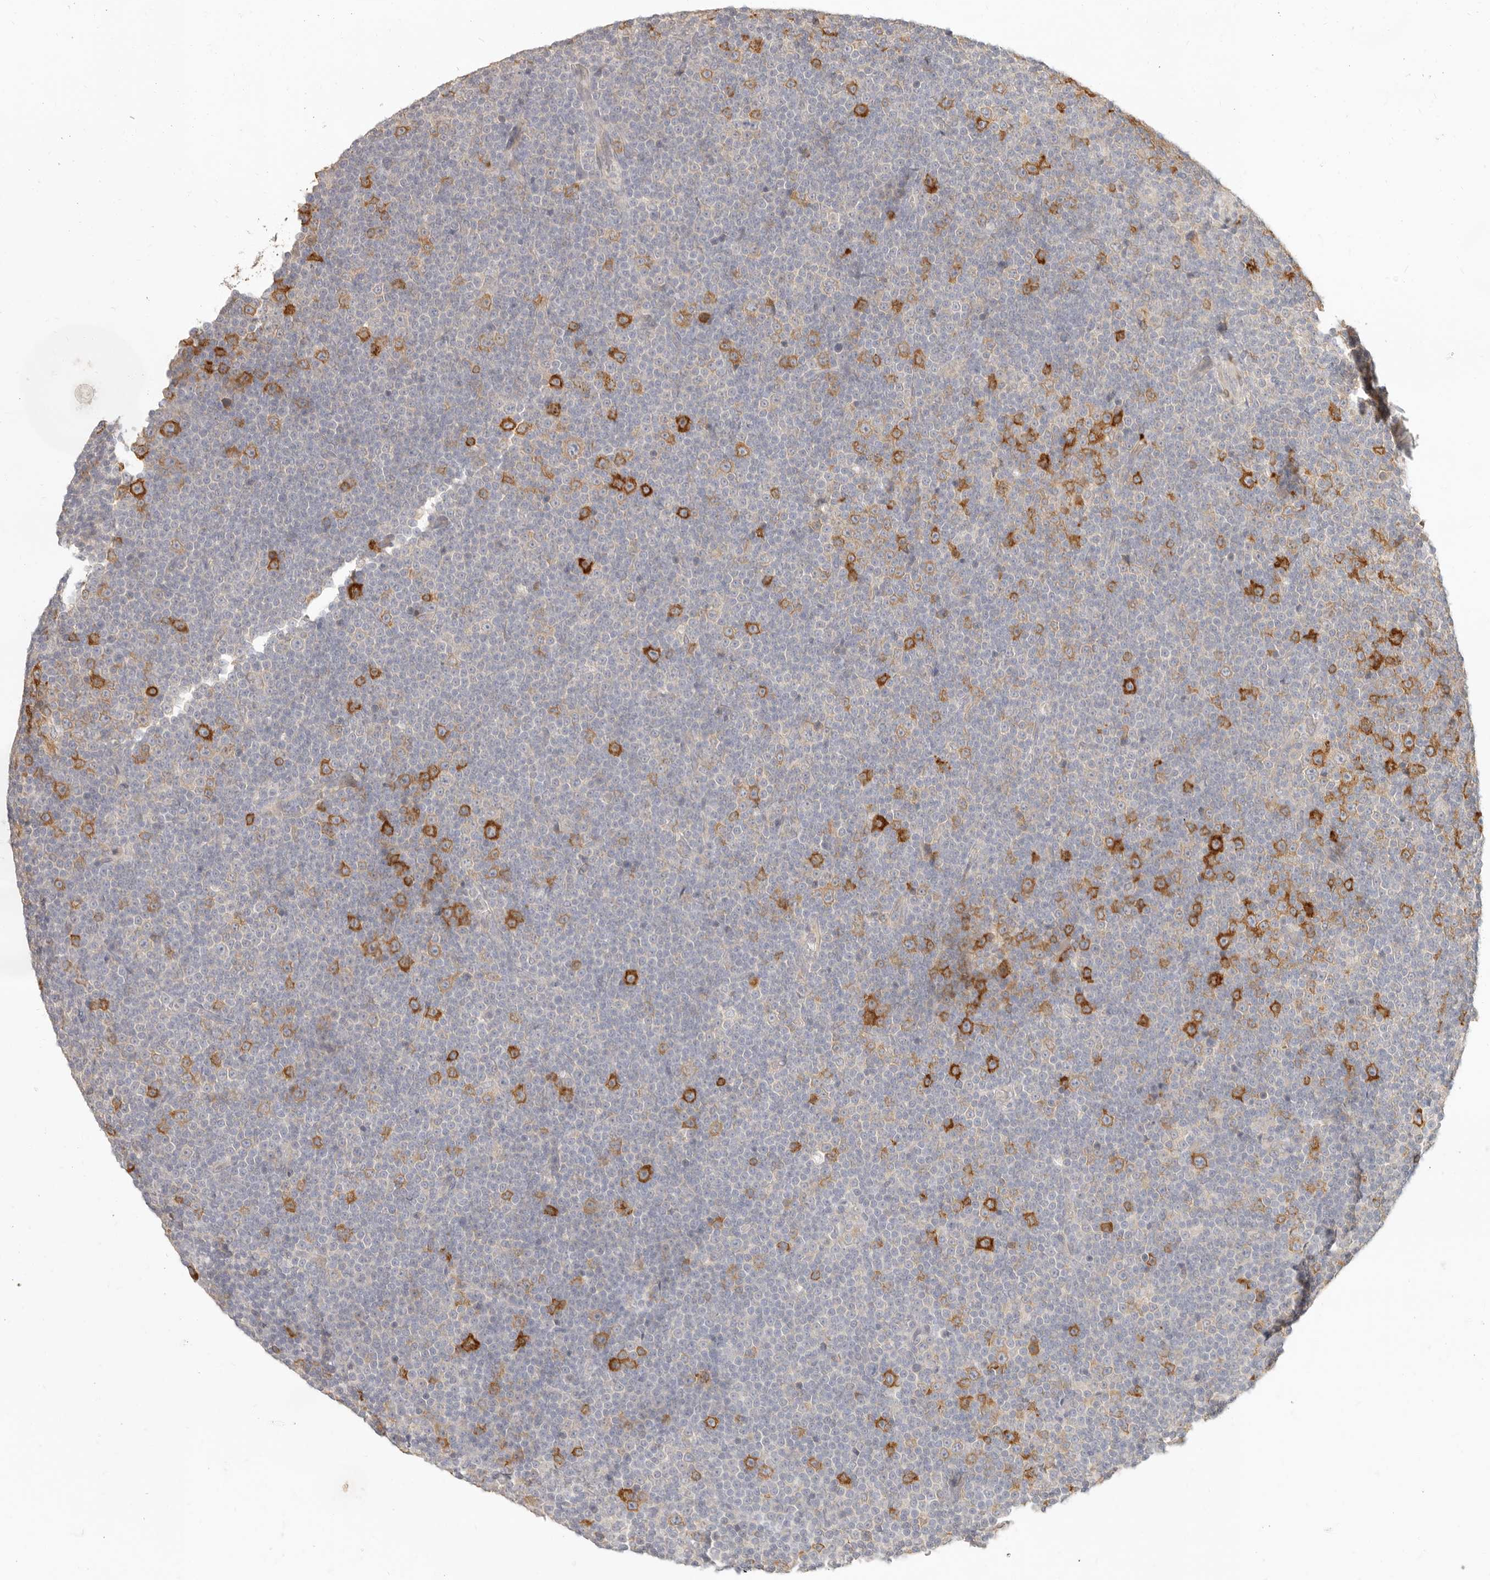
{"staining": {"intensity": "strong", "quantity": "<25%", "location": "cytoplasmic/membranous"}, "tissue": "lymphoma", "cell_type": "Tumor cells", "image_type": "cancer", "snomed": [{"axis": "morphology", "description": "Malignant lymphoma, non-Hodgkin's type, Low grade"}, {"axis": "topography", "description": "Lymph node"}], "caption": "Protein expression analysis of low-grade malignant lymphoma, non-Hodgkin's type demonstrates strong cytoplasmic/membranous staining in approximately <25% of tumor cells.", "gene": "PABPC4", "patient": {"sex": "female", "age": 67}}